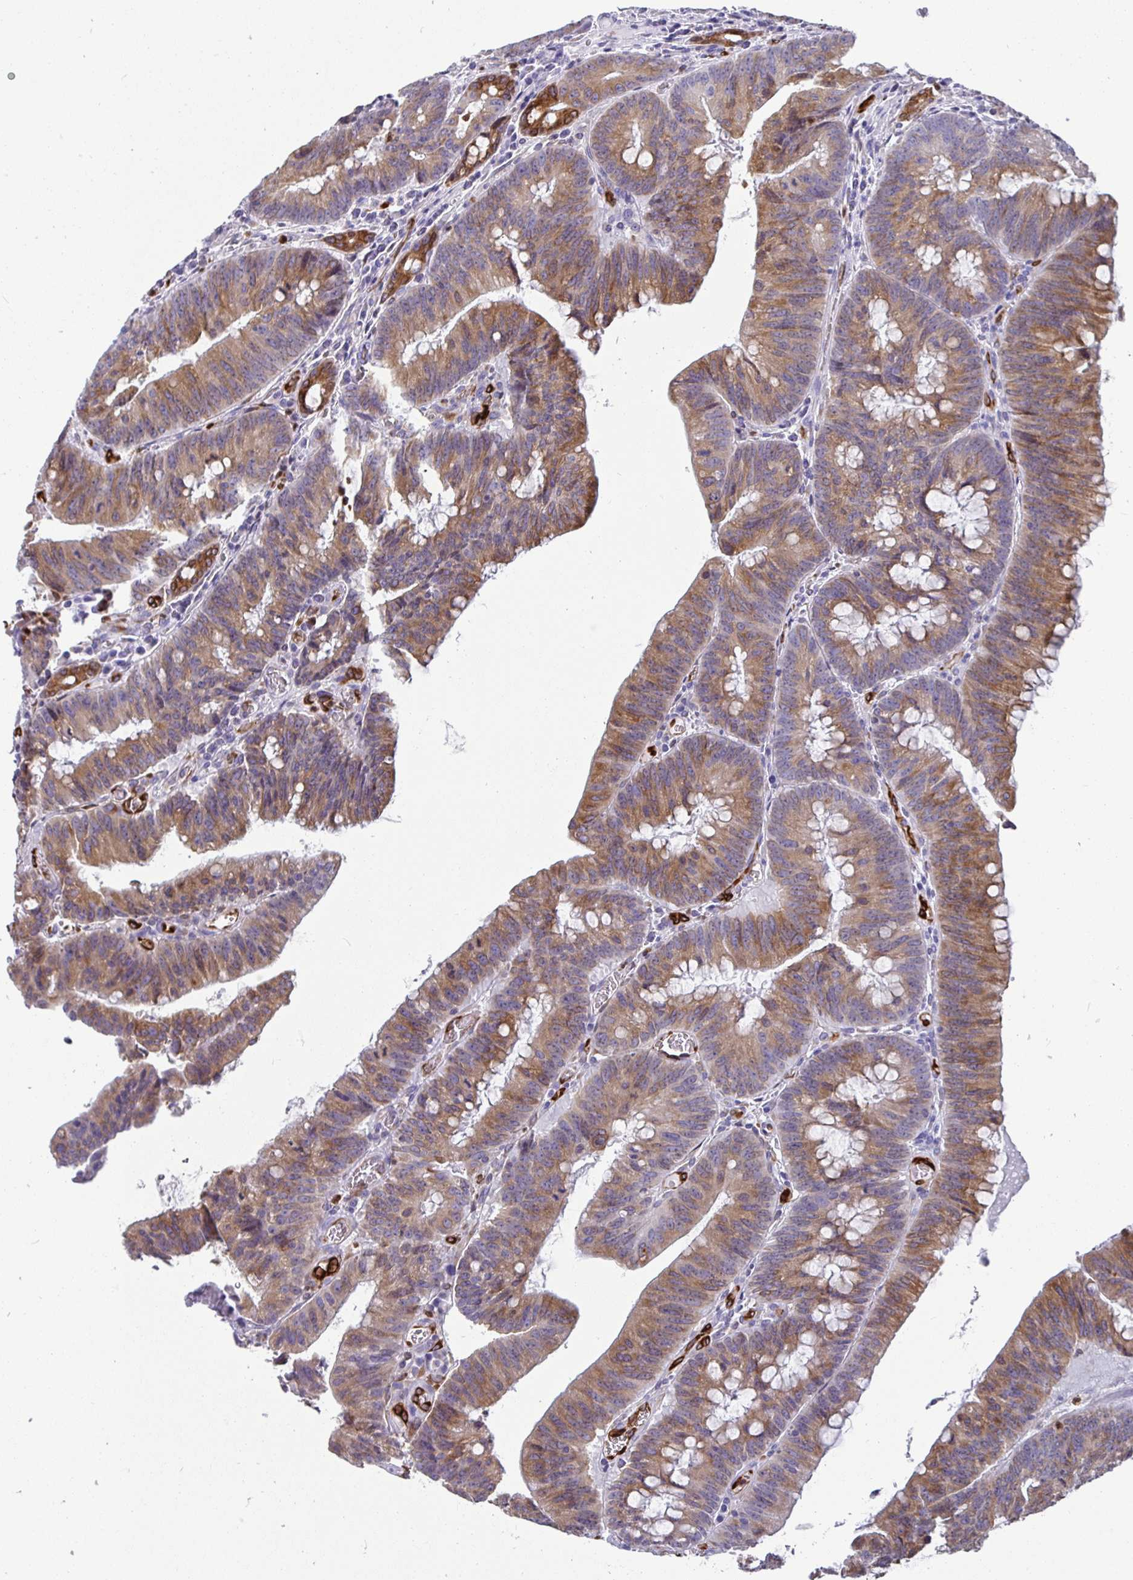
{"staining": {"intensity": "moderate", "quantity": ">75%", "location": "cytoplasmic/membranous"}, "tissue": "colorectal cancer", "cell_type": "Tumor cells", "image_type": "cancer", "snomed": [{"axis": "morphology", "description": "Adenocarcinoma, NOS"}, {"axis": "topography", "description": "Colon"}], "caption": "Tumor cells demonstrate medium levels of moderate cytoplasmic/membranous staining in about >75% of cells in colorectal adenocarcinoma.", "gene": "TP53I11", "patient": {"sex": "female", "age": 87}}